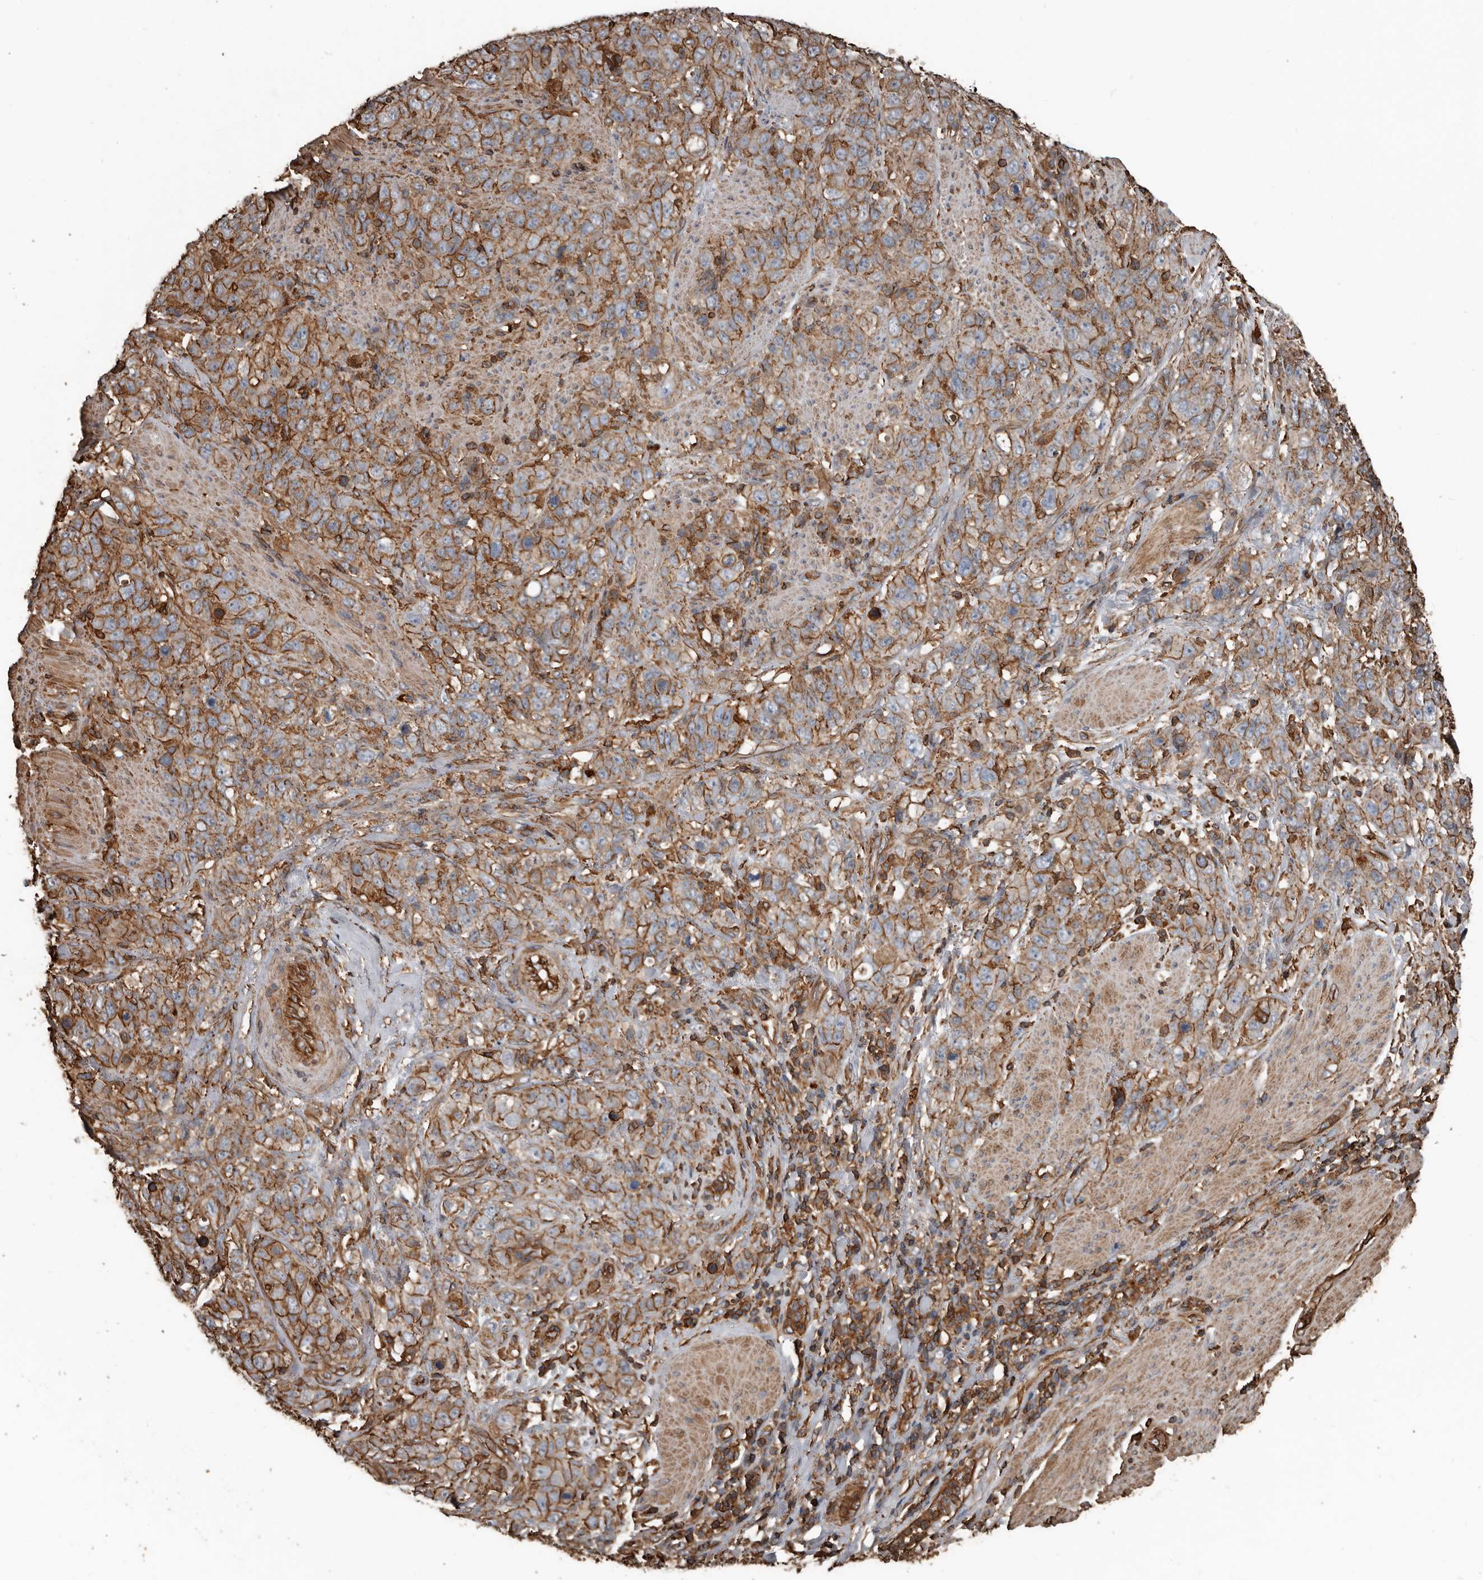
{"staining": {"intensity": "moderate", "quantity": ">75%", "location": "cytoplasmic/membranous"}, "tissue": "stomach cancer", "cell_type": "Tumor cells", "image_type": "cancer", "snomed": [{"axis": "morphology", "description": "Adenocarcinoma, NOS"}, {"axis": "topography", "description": "Stomach"}], "caption": "Stomach cancer (adenocarcinoma) tissue demonstrates moderate cytoplasmic/membranous staining in approximately >75% of tumor cells, visualized by immunohistochemistry.", "gene": "DENND6B", "patient": {"sex": "male", "age": 48}}